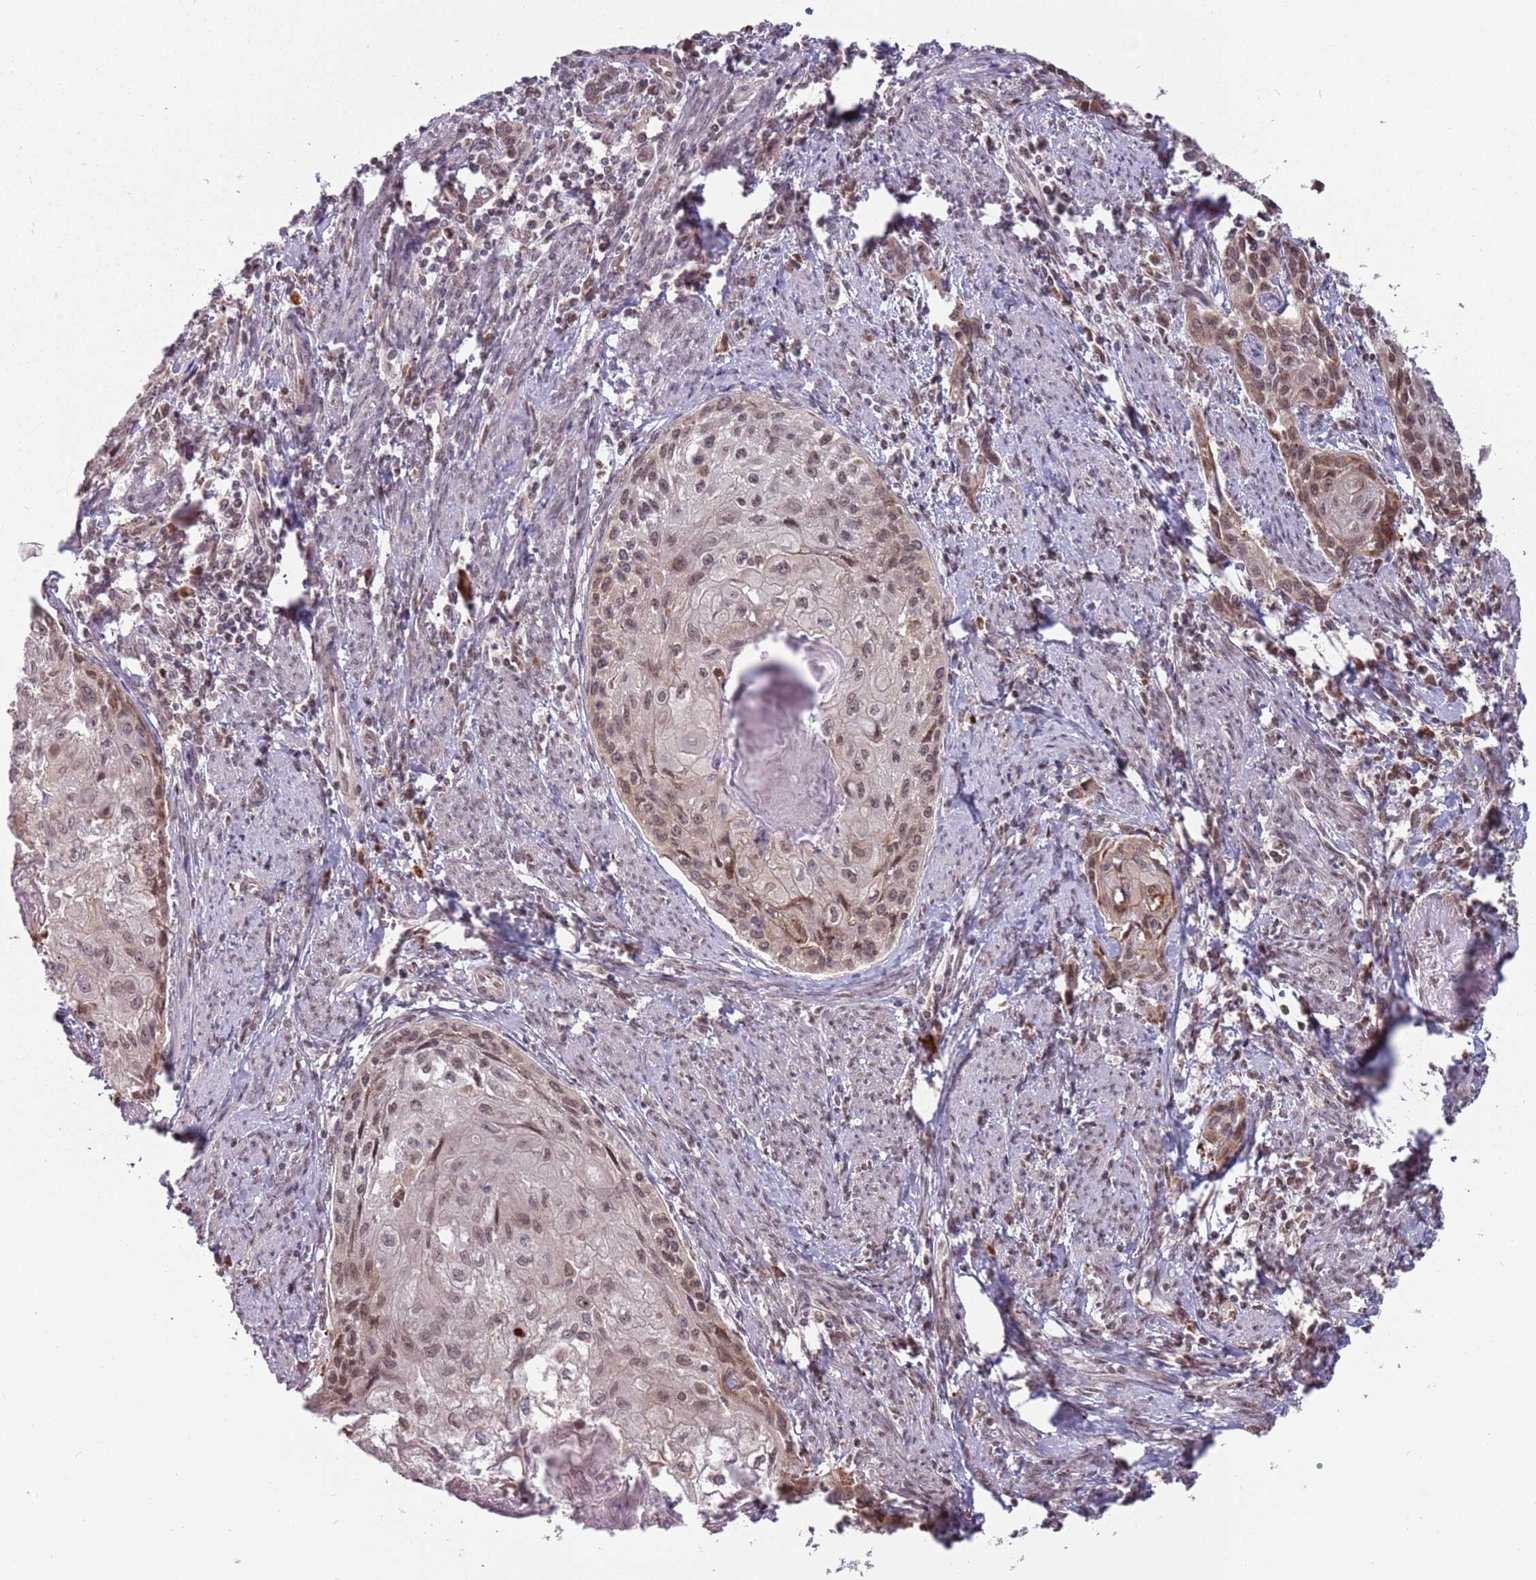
{"staining": {"intensity": "moderate", "quantity": "25%-75%", "location": "nuclear"}, "tissue": "cervical cancer", "cell_type": "Tumor cells", "image_type": "cancer", "snomed": [{"axis": "morphology", "description": "Squamous cell carcinoma, NOS"}, {"axis": "topography", "description": "Cervix"}], "caption": "Protein staining of cervical squamous cell carcinoma tissue displays moderate nuclear staining in about 25%-75% of tumor cells.", "gene": "BARD1", "patient": {"sex": "female", "age": 67}}